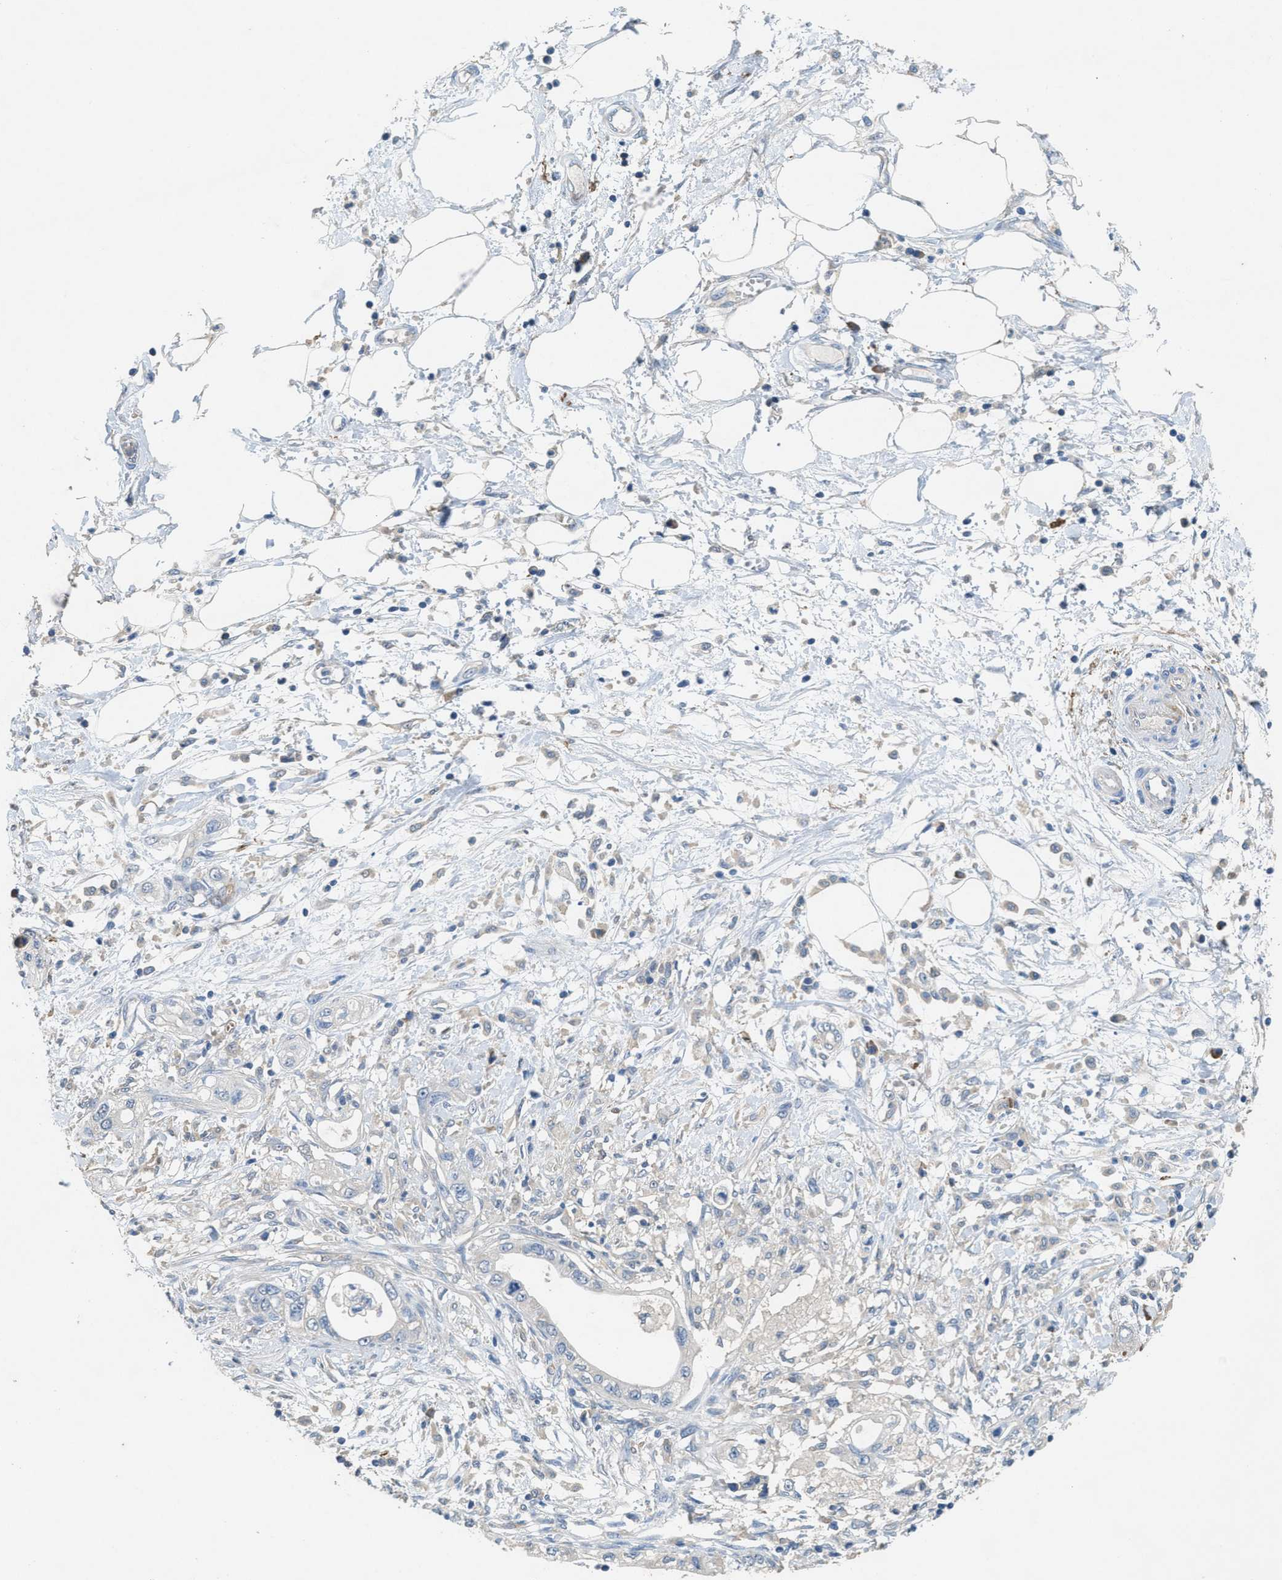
{"staining": {"intensity": "negative", "quantity": "none", "location": "none"}, "tissue": "pancreatic cancer", "cell_type": "Tumor cells", "image_type": "cancer", "snomed": [{"axis": "morphology", "description": "Adenocarcinoma, NOS"}, {"axis": "topography", "description": "Pancreas"}], "caption": "This is an immunohistochemistry micrograph of pancreatic cancer (adenocarcinoma). There is no positivity in tumor cells.", "gene": "DGKE", "patient": {"sex": "male", "age": 56}}